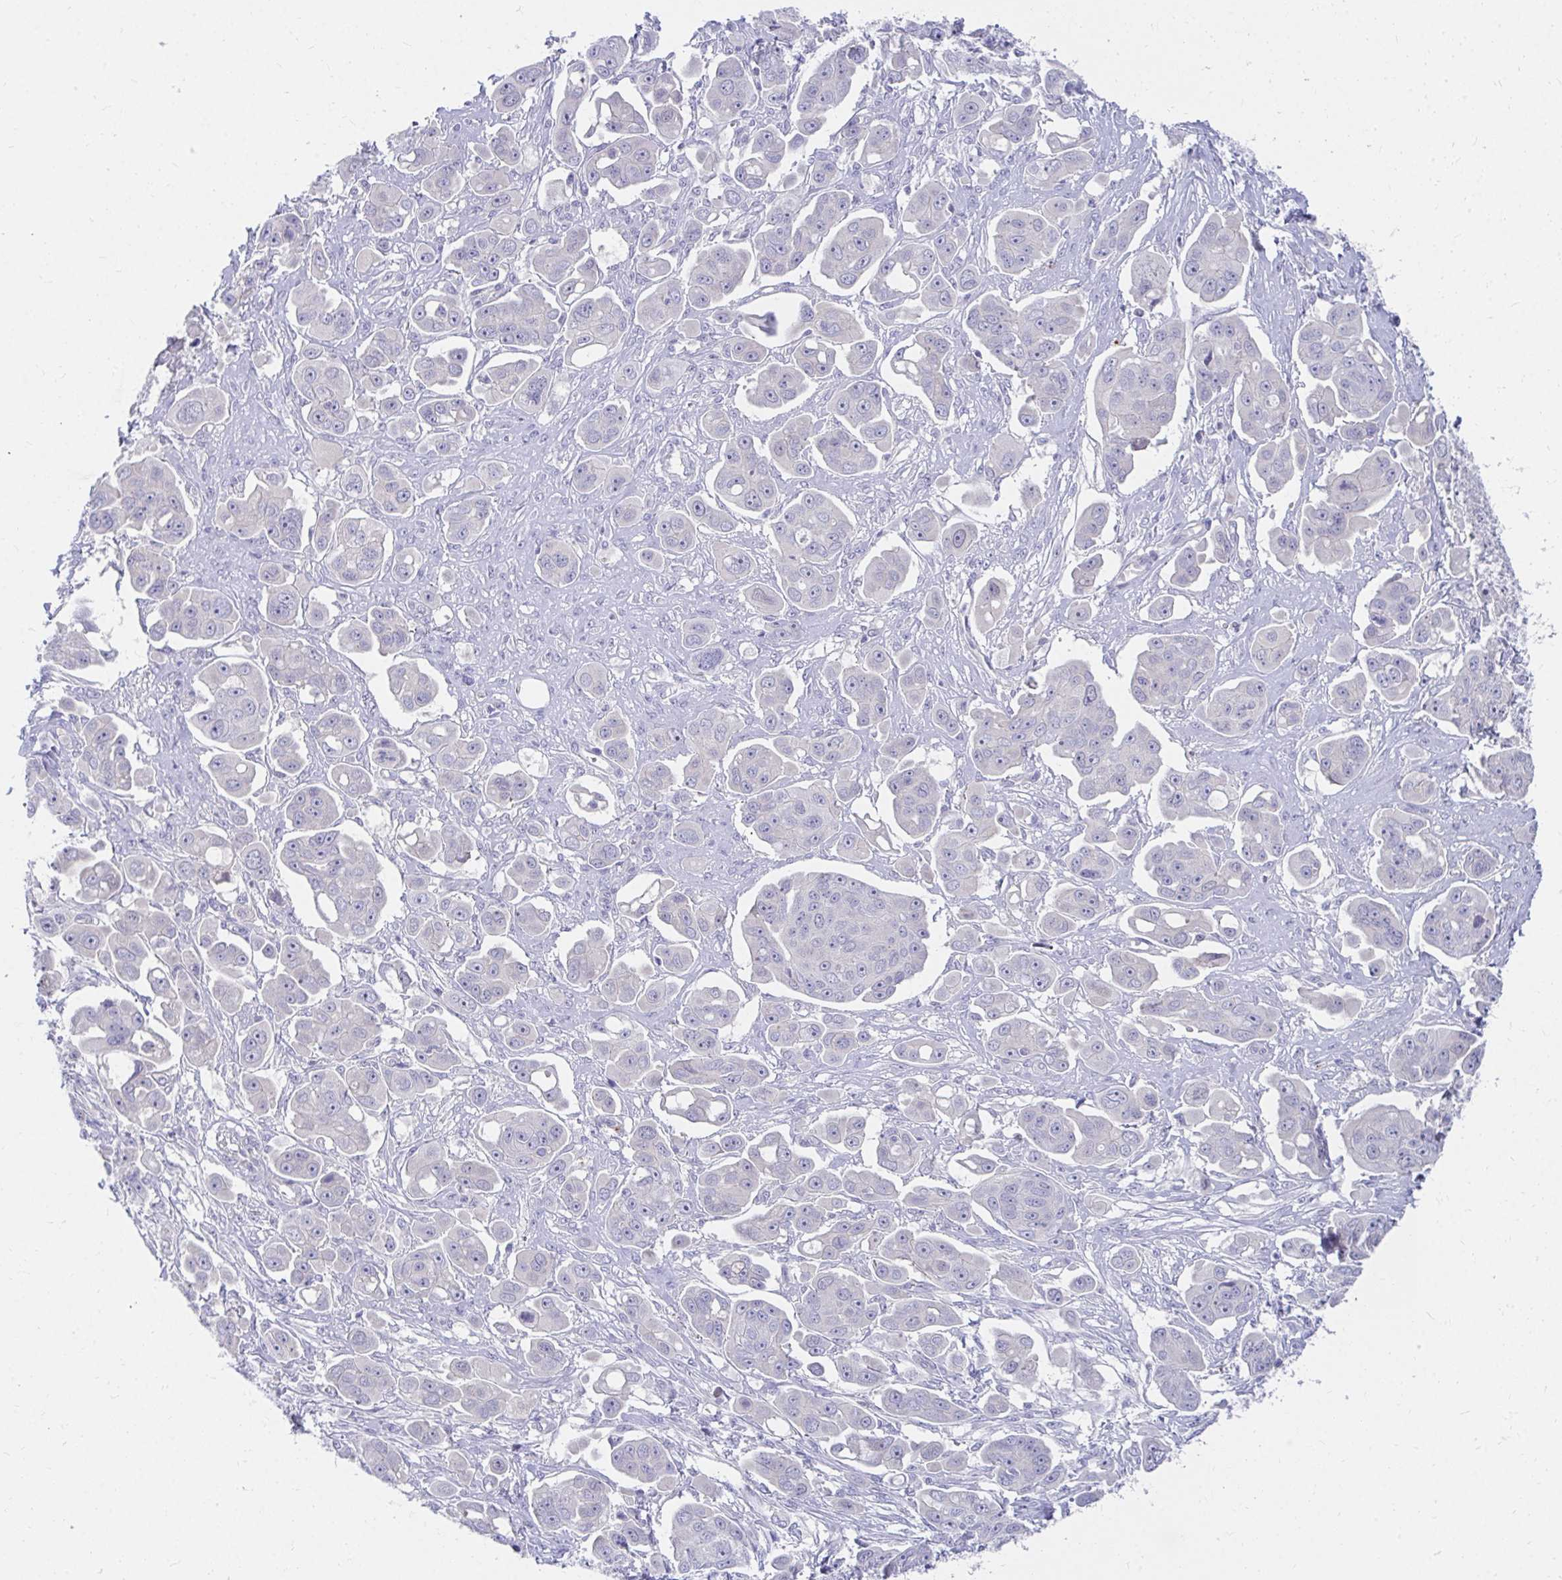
{"staining": {"intensity": "negative", "quantity": "none", "location": "none"}, "tissue": "ovarian cancer", "cell_type": "Tumor cells", "image_type": "cancer", "snomed": [{"axis": "morphology", "description": "Carcinoma, endometroid"}, {"axis": "topography", "description": "Ovary"}], "caption": "A photomicrograph of human ovarian cancer (endometroid carcinoma) is negative for staining in tumor cells. The staining was performed using DAB (3,3'-diaminobenzidine) to visualize the protein expression in brown, while the nuclei were stained in blue with hematoxylin (Magnification: 20x).", "gene": "C19orf81", "patient": {"sex": "female", "age": 70}}